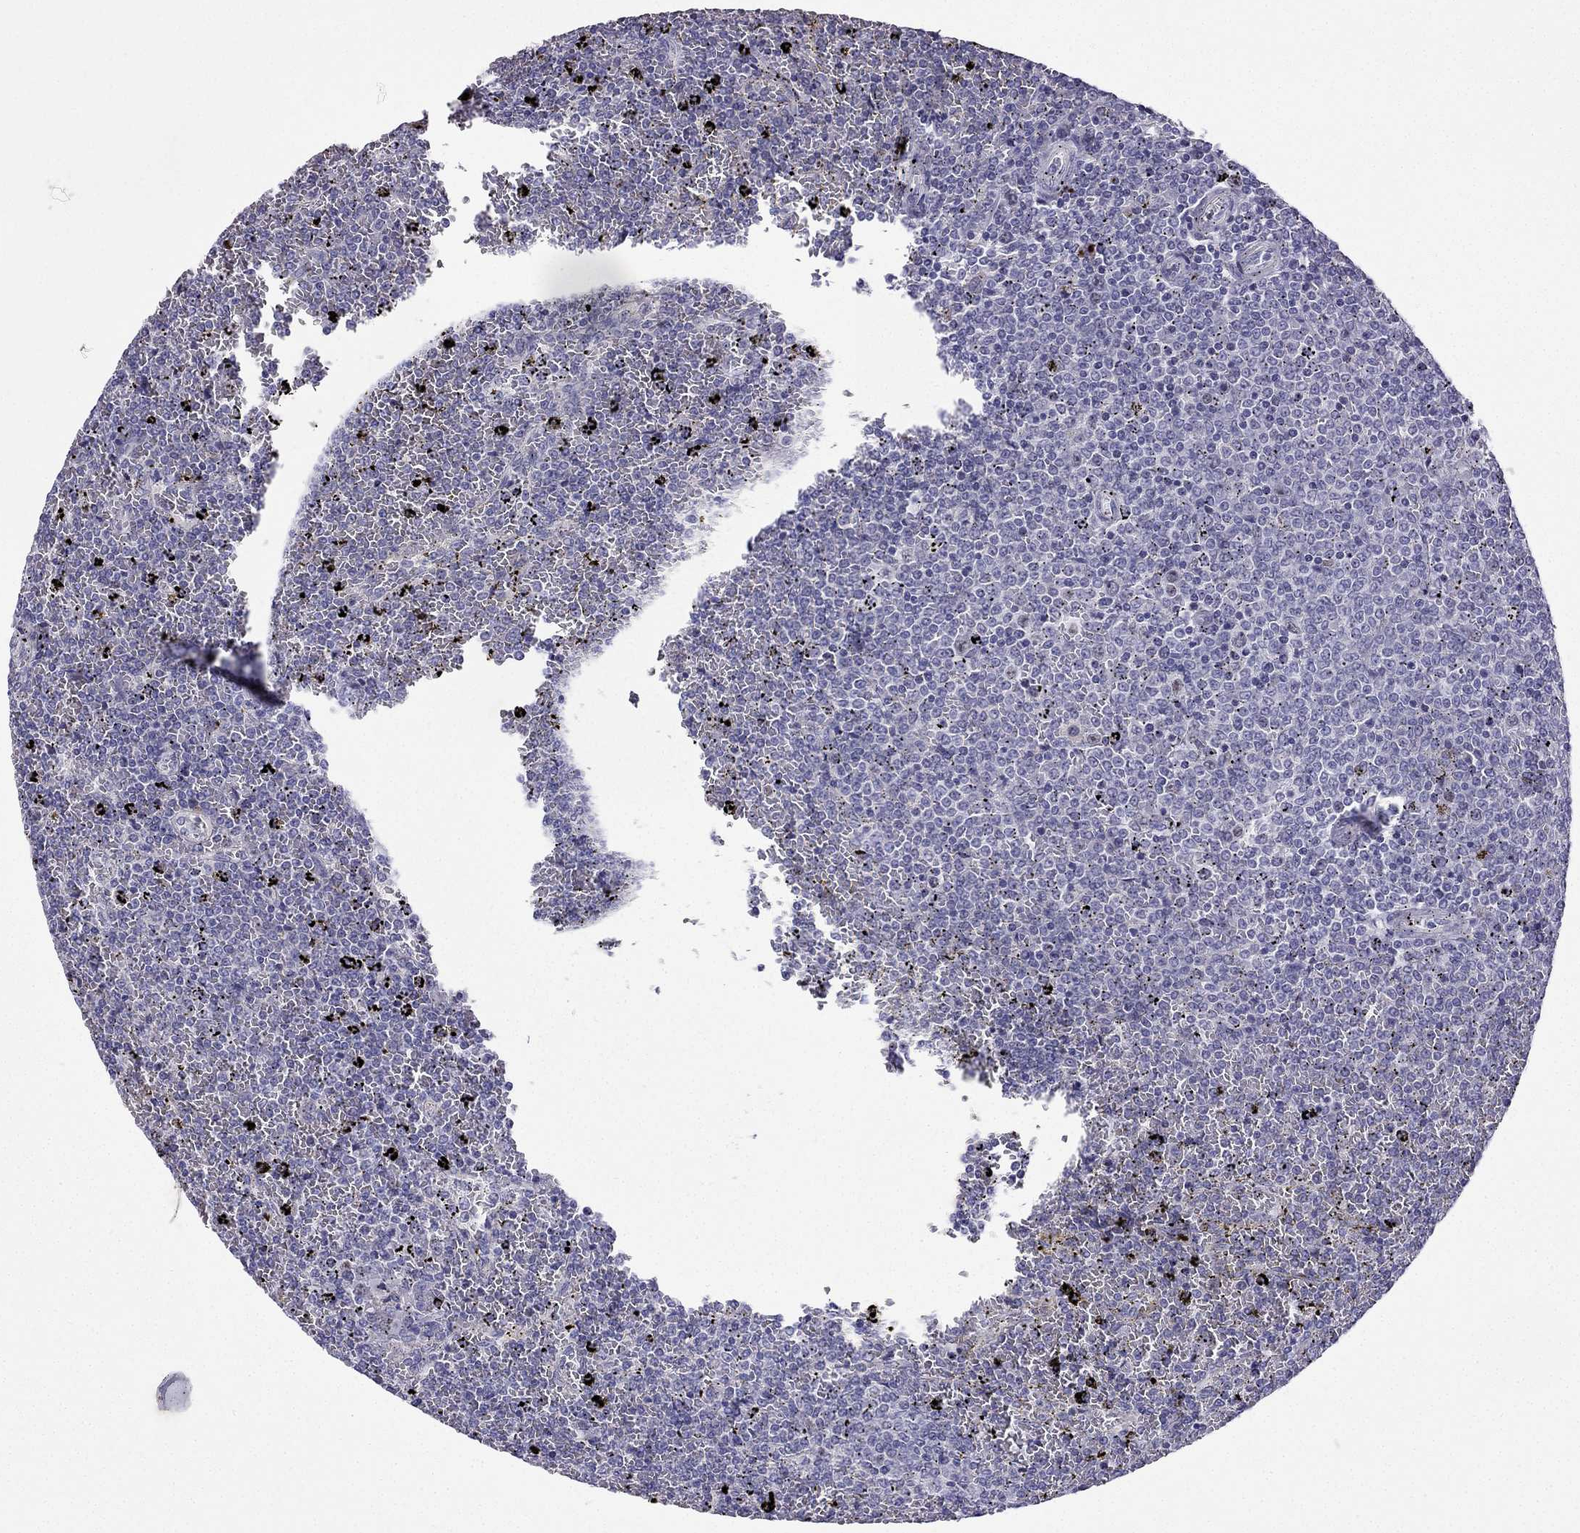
{"staining": {"intensity": "negative", "quantity": "none", "location": "none"}, "tissue": "lymphoma", "cell_type": "Tumor cells", "image_type": "cancer", "snomed": [{"axis": "morphology", "description": "Malignant lymphoma, non-Hodgkin's type, Low grade"}, {"axis": "topography", "description": "Spleen"}], "caption": "Lymphoma was stained to show a protein in brown. There is no significant staining in tumor cells.", "gene": "UHRF1", "patient": {"sex": "female", "age": 77}}